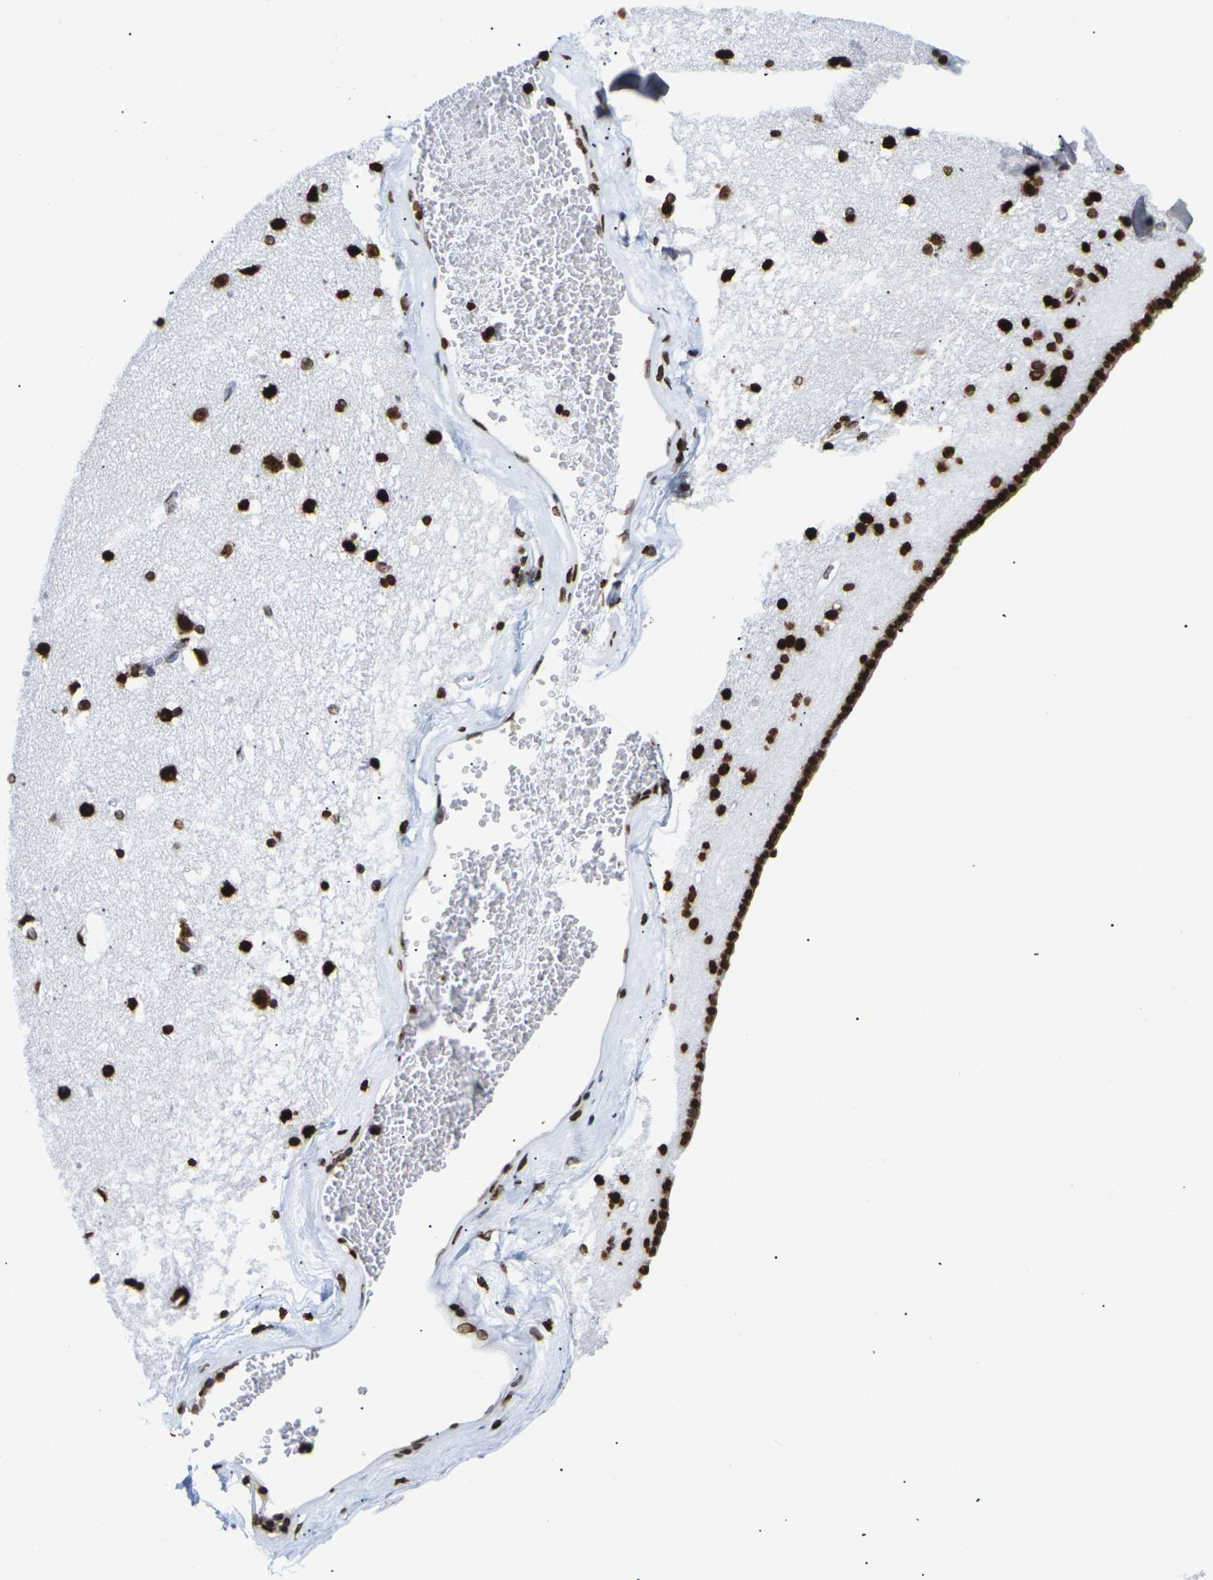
{"staining": {"intensity": "strong", "quantity": ">75%", "location": "nuclear"}, "tissue": "caudate", "cell_type": "Glial cells", "image_type": "normal", "snomed": [{"axis": "morphology", "description": "Normal tissue, NOS"}, {"axis": "topography", "description": "Lateral ventricle wall"}], "caption": "Human caudate stained for a protein (brown) reveals strong nuclear positive positivity in approximately >75% of glial cells.", "gene": "H2AC21", "patient": {"sex": "male", "age": 45}}